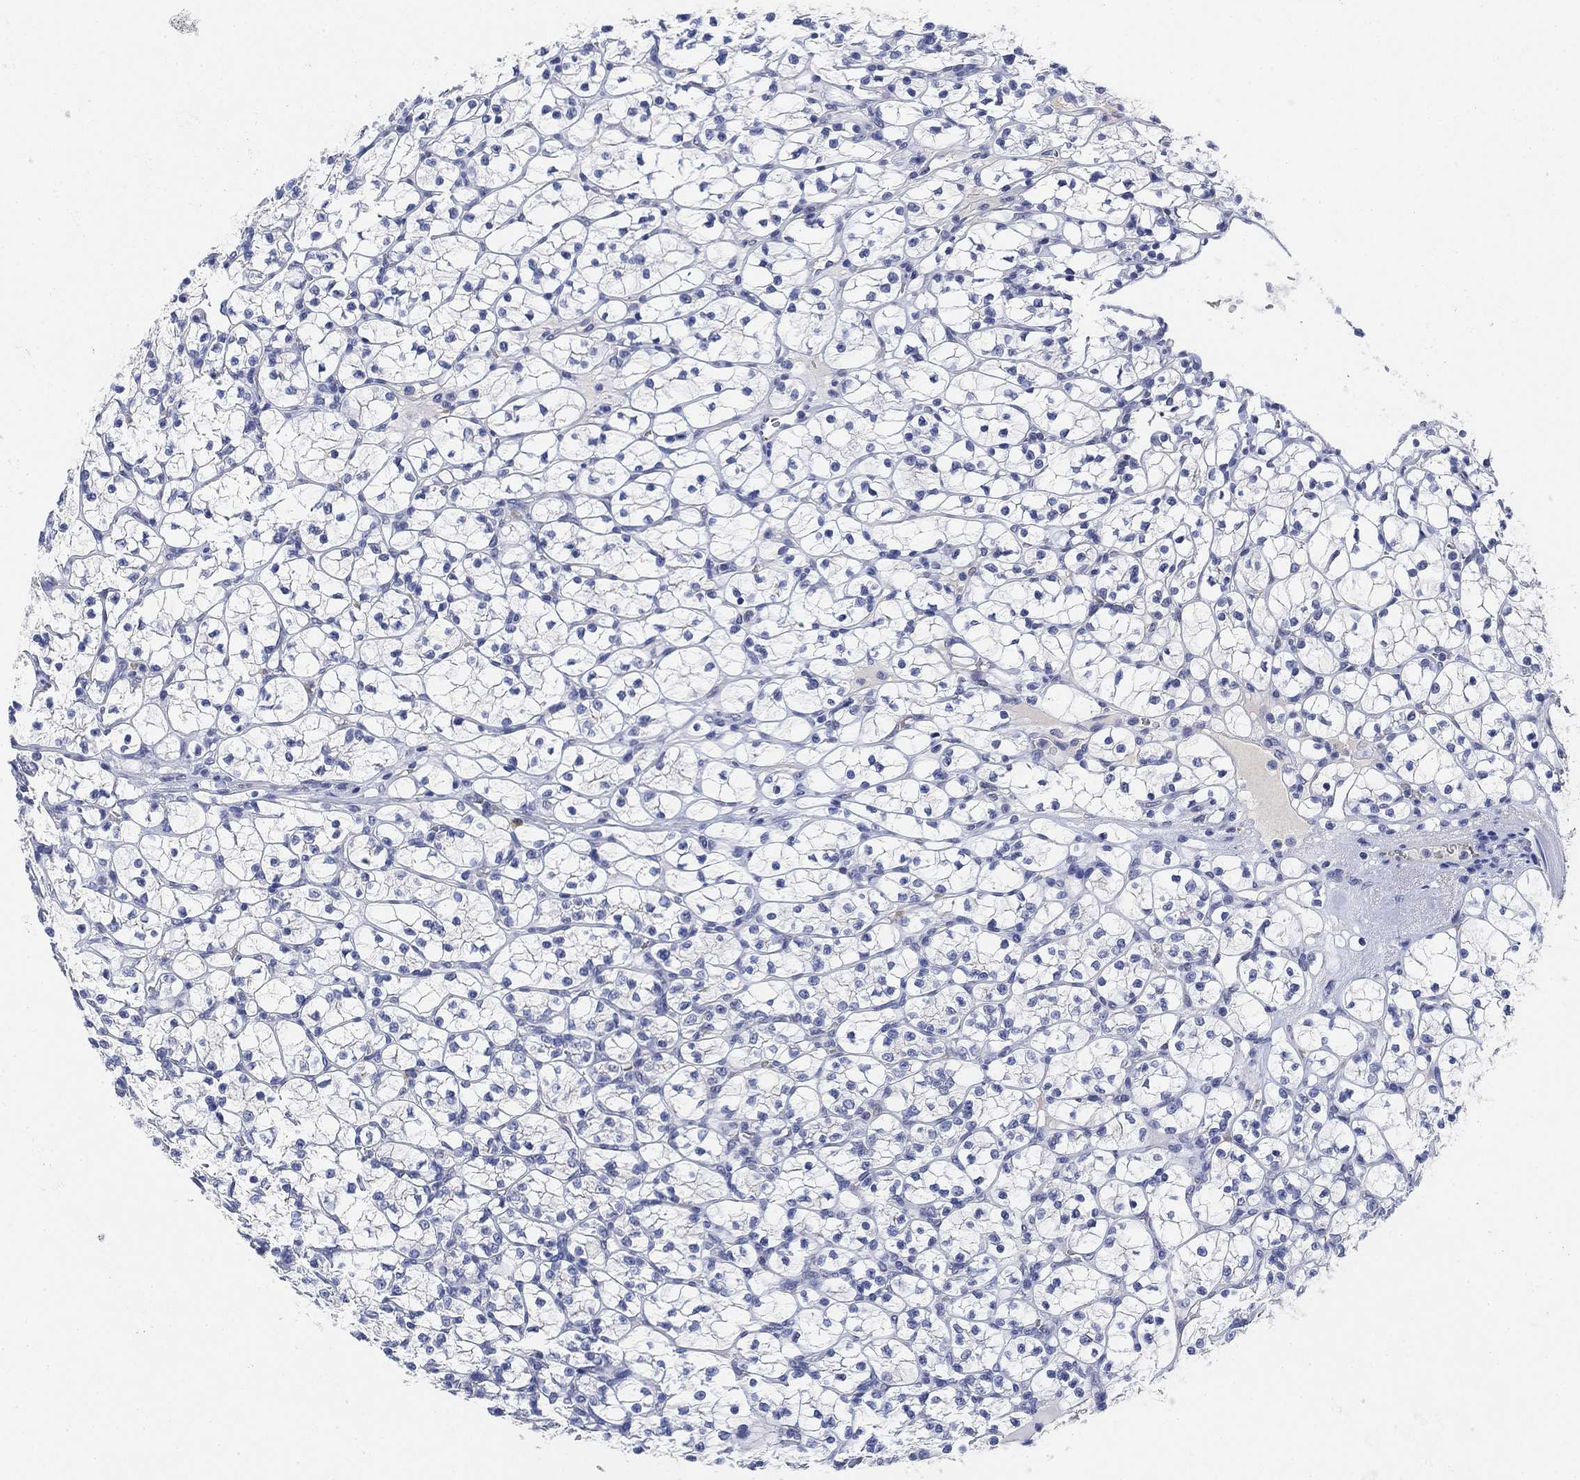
{"staining": {"intensity": "negative", "quantity": "none", "location": "none"}, "tissue": "renal cancer", "cell_type": "Tumor cells", "image_type": "cancer", "snomed": [{"axis": "morphology", "description": "Adenocarcinoma, NOS"}, {"axis": "topography", "description": "Kidney"}], "caption": "A micrograph of renal adenocarcinoma stained for a protein exhibits no brown staining in tumor cells.", "gene": "PAX6", "patient": {"sex": "female", "age": 89}}